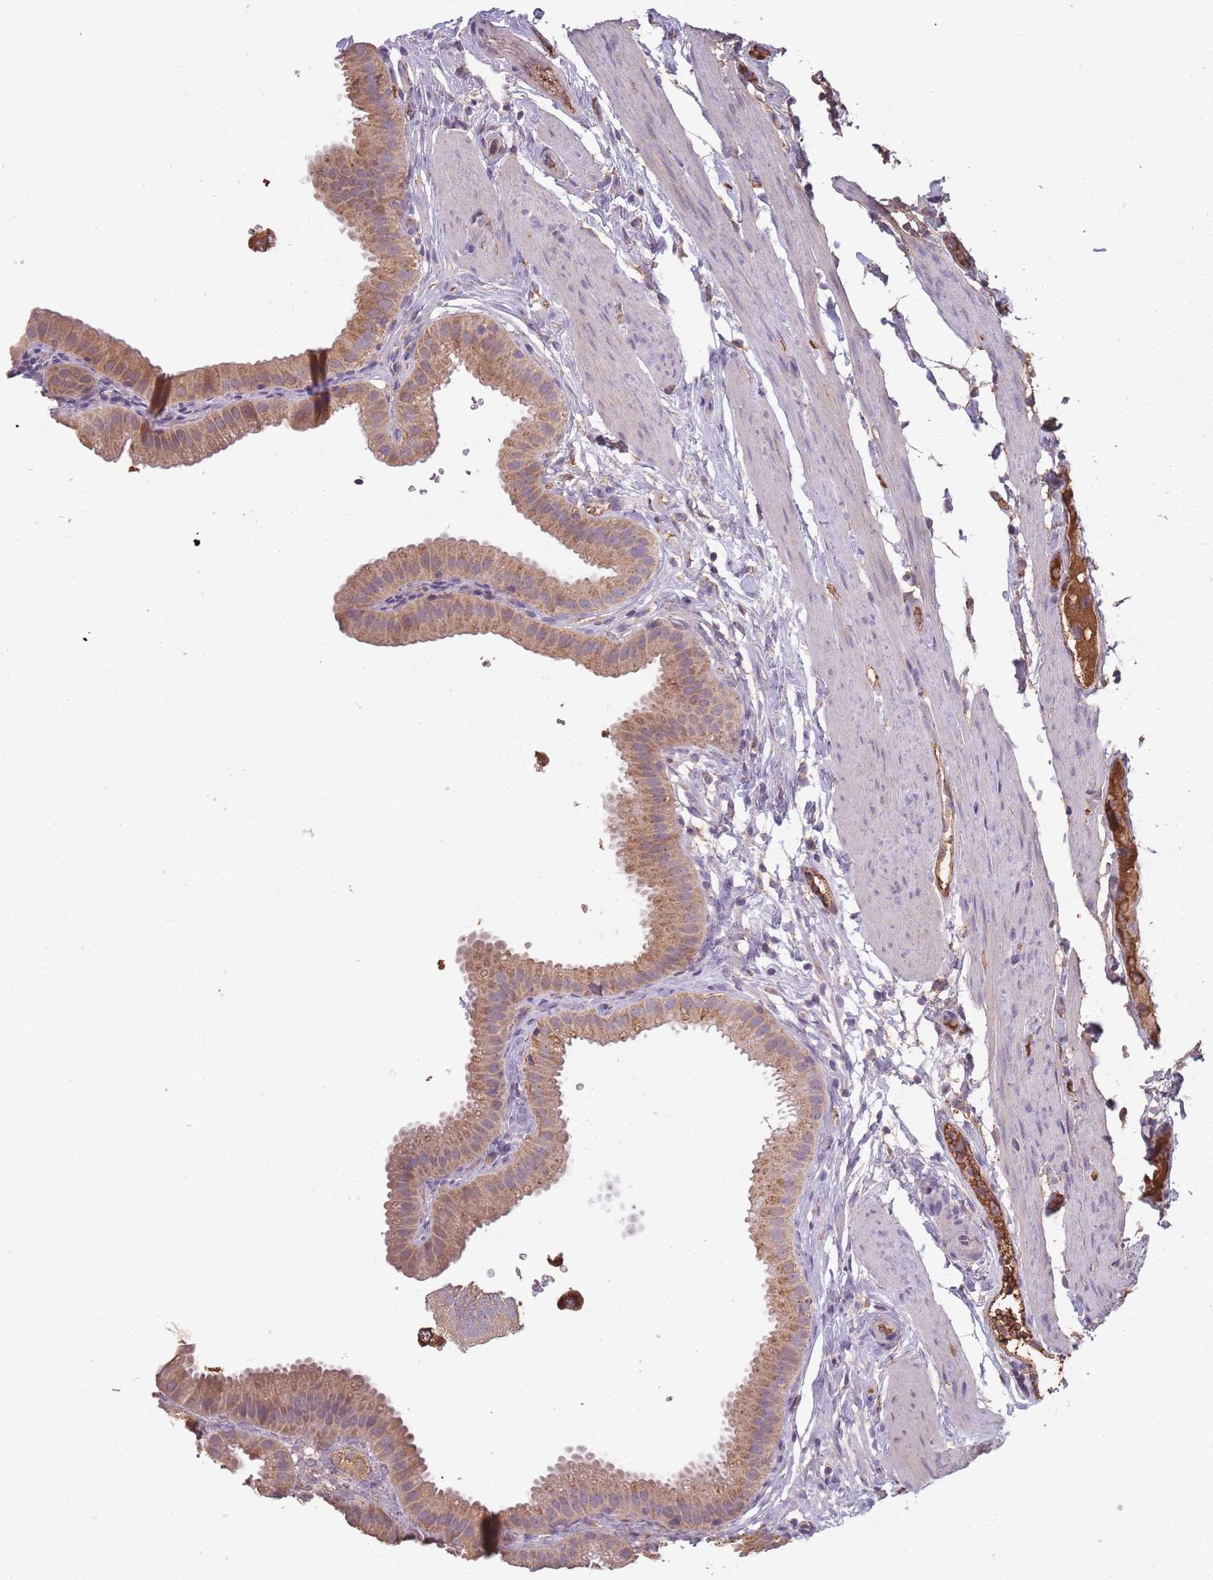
{"staining": {"intensity": "moderate", "quantity": ">75%", "location": "cytoplasmic/membranous"}, "tissue": "gallbladder", "cell_type": "Glandular cells", "image_type": "normal", "snomed": [{"axis": "morphology", "description": "Normal tissue, NOS"}, {"axis": "topography", "description": "Gallbladder"}], "caption": "Immunohistochemical staining of unremarkable human gallbladder shows medium levels of moderate cytoplasmic/membranous staining in about >75% of glandular cells. (DAB IHC, brown staining for protein, blue staining for nuclei).", "gene": "SANBR", "patient": {"sex": "female", "age": 61}}